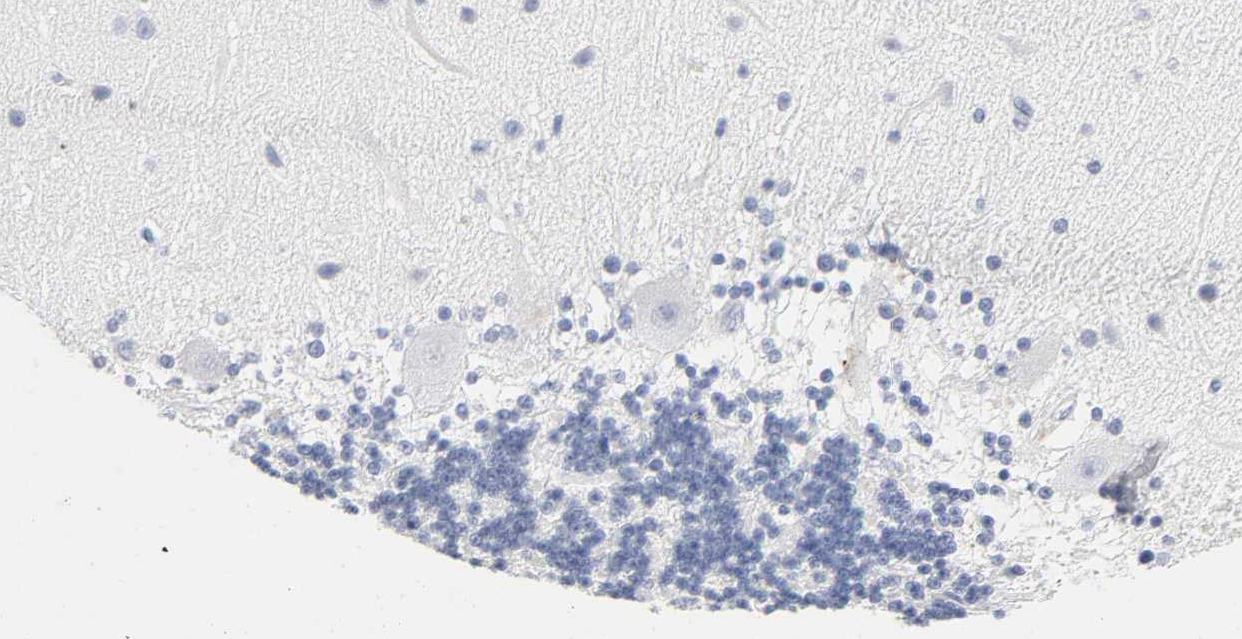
{"staining": {"intensity": "negative", "quantity": "none", "location": "none"}, "tissue": "cerebellum", "cell_type": "Cells in granular layer", "image_type": "normal", "snomed": [{"axis": "morphology", "description": "Normal tissue, NOS"}, {"axis": "topography", "description": "Cerebellum"}], "caption": "The image reveals no staining of cells in granular layer in normal cerebellum. (Brightfield microscopy of DAB (3,3'-diaminobenzidine) IHC at high magnification).", "gene": "ACP3", "patient": {"sex": "female", "age": 54}}